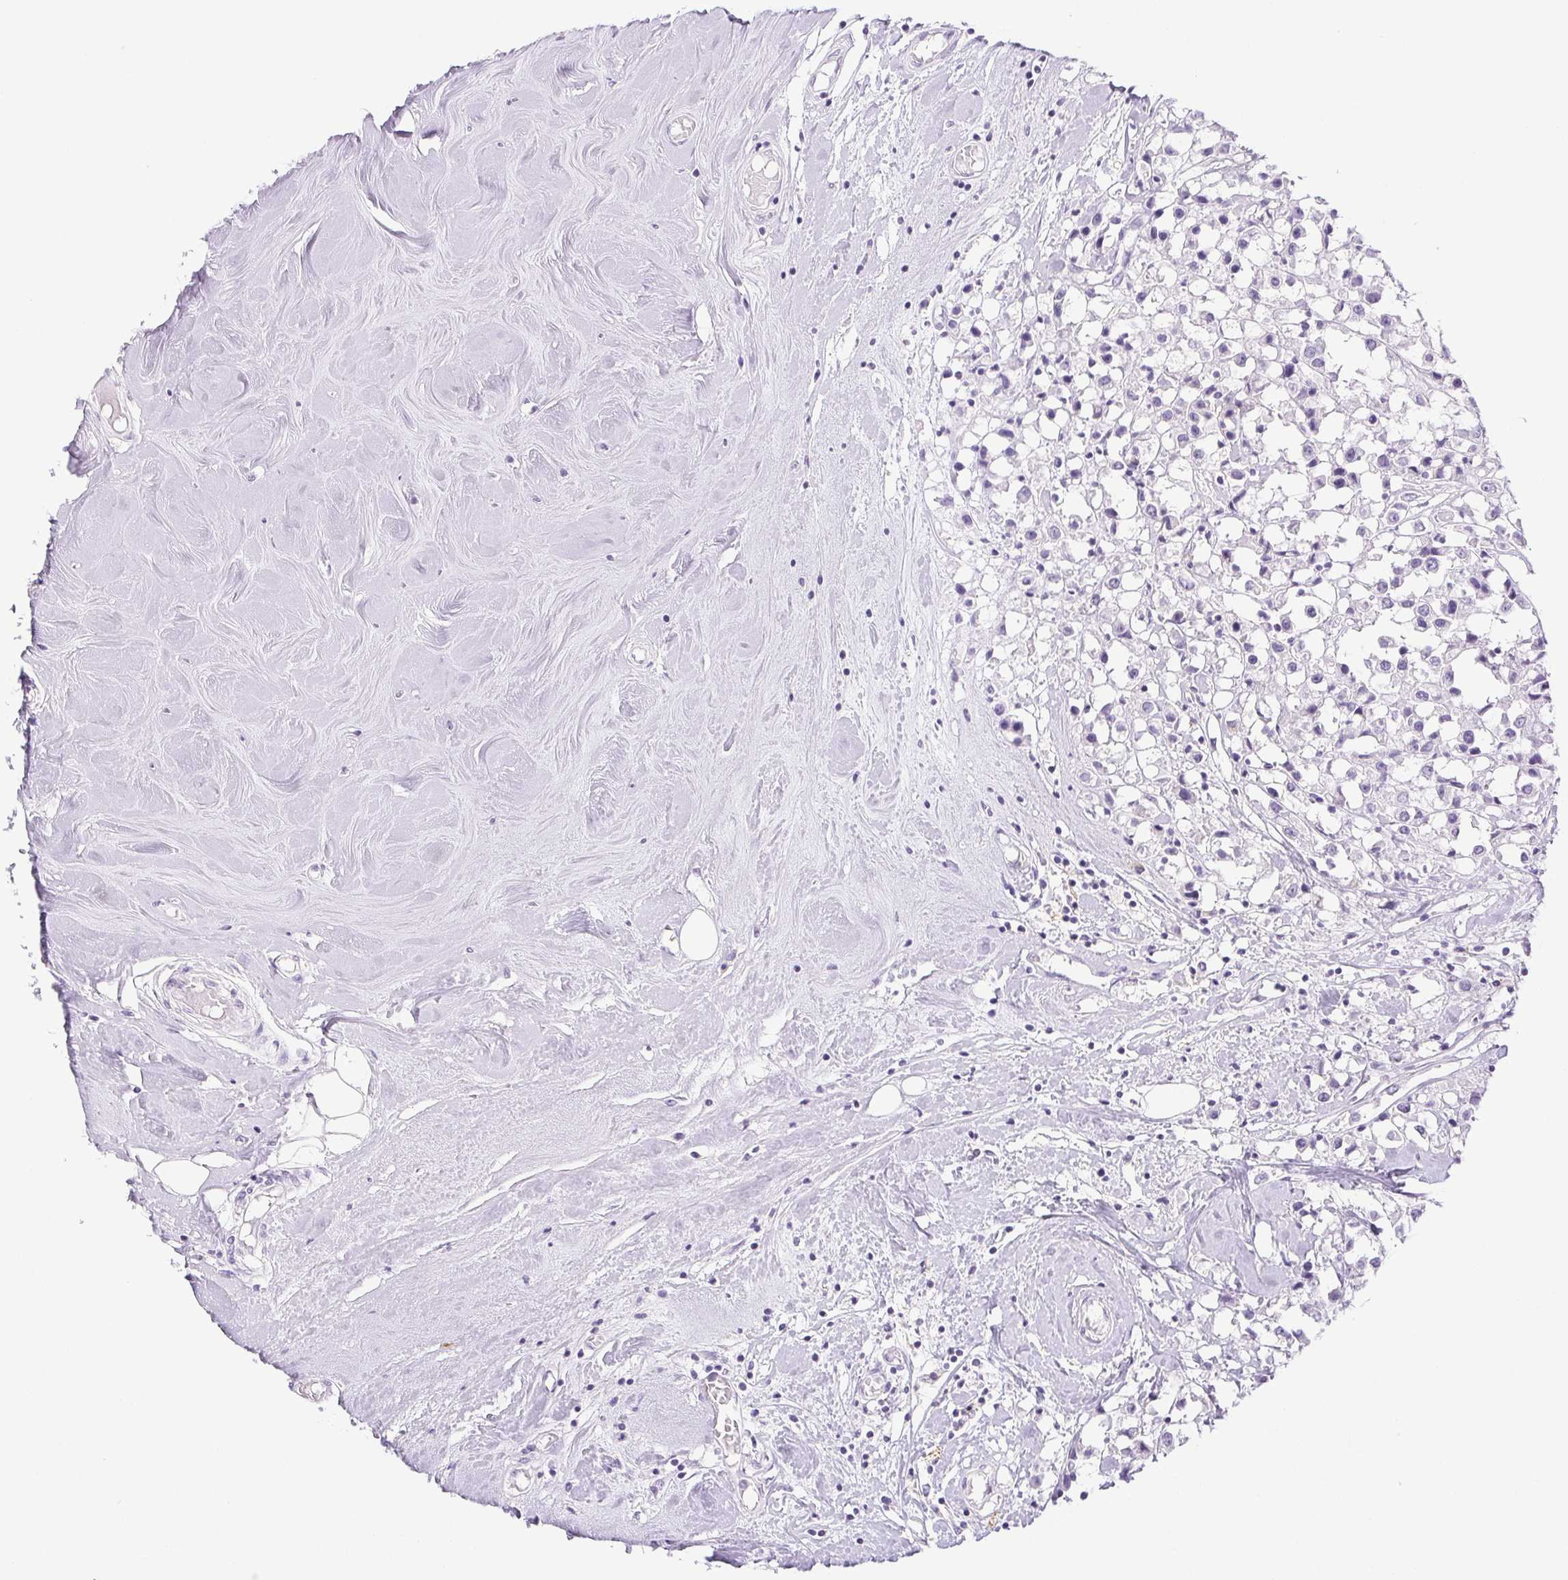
{"staining": {"intensity": "negative", "quantity": "none", "location": "none"}, "tissue": "breast cancer", "cell_type": "Tumor cells", "image_type": "cancer", "snomed": [{"axis": "morphology", "description": "Duct carcinoma"}, {"axis": "topography", "description": "Breast"}], "caption": "Immunohistochemistry (IHC) of human breast cancer (invasive ductal carcinoma) shows no expression in tumor cells.", "gene": "HLA-G", "patient": {"sex": "female", "age": 61}}